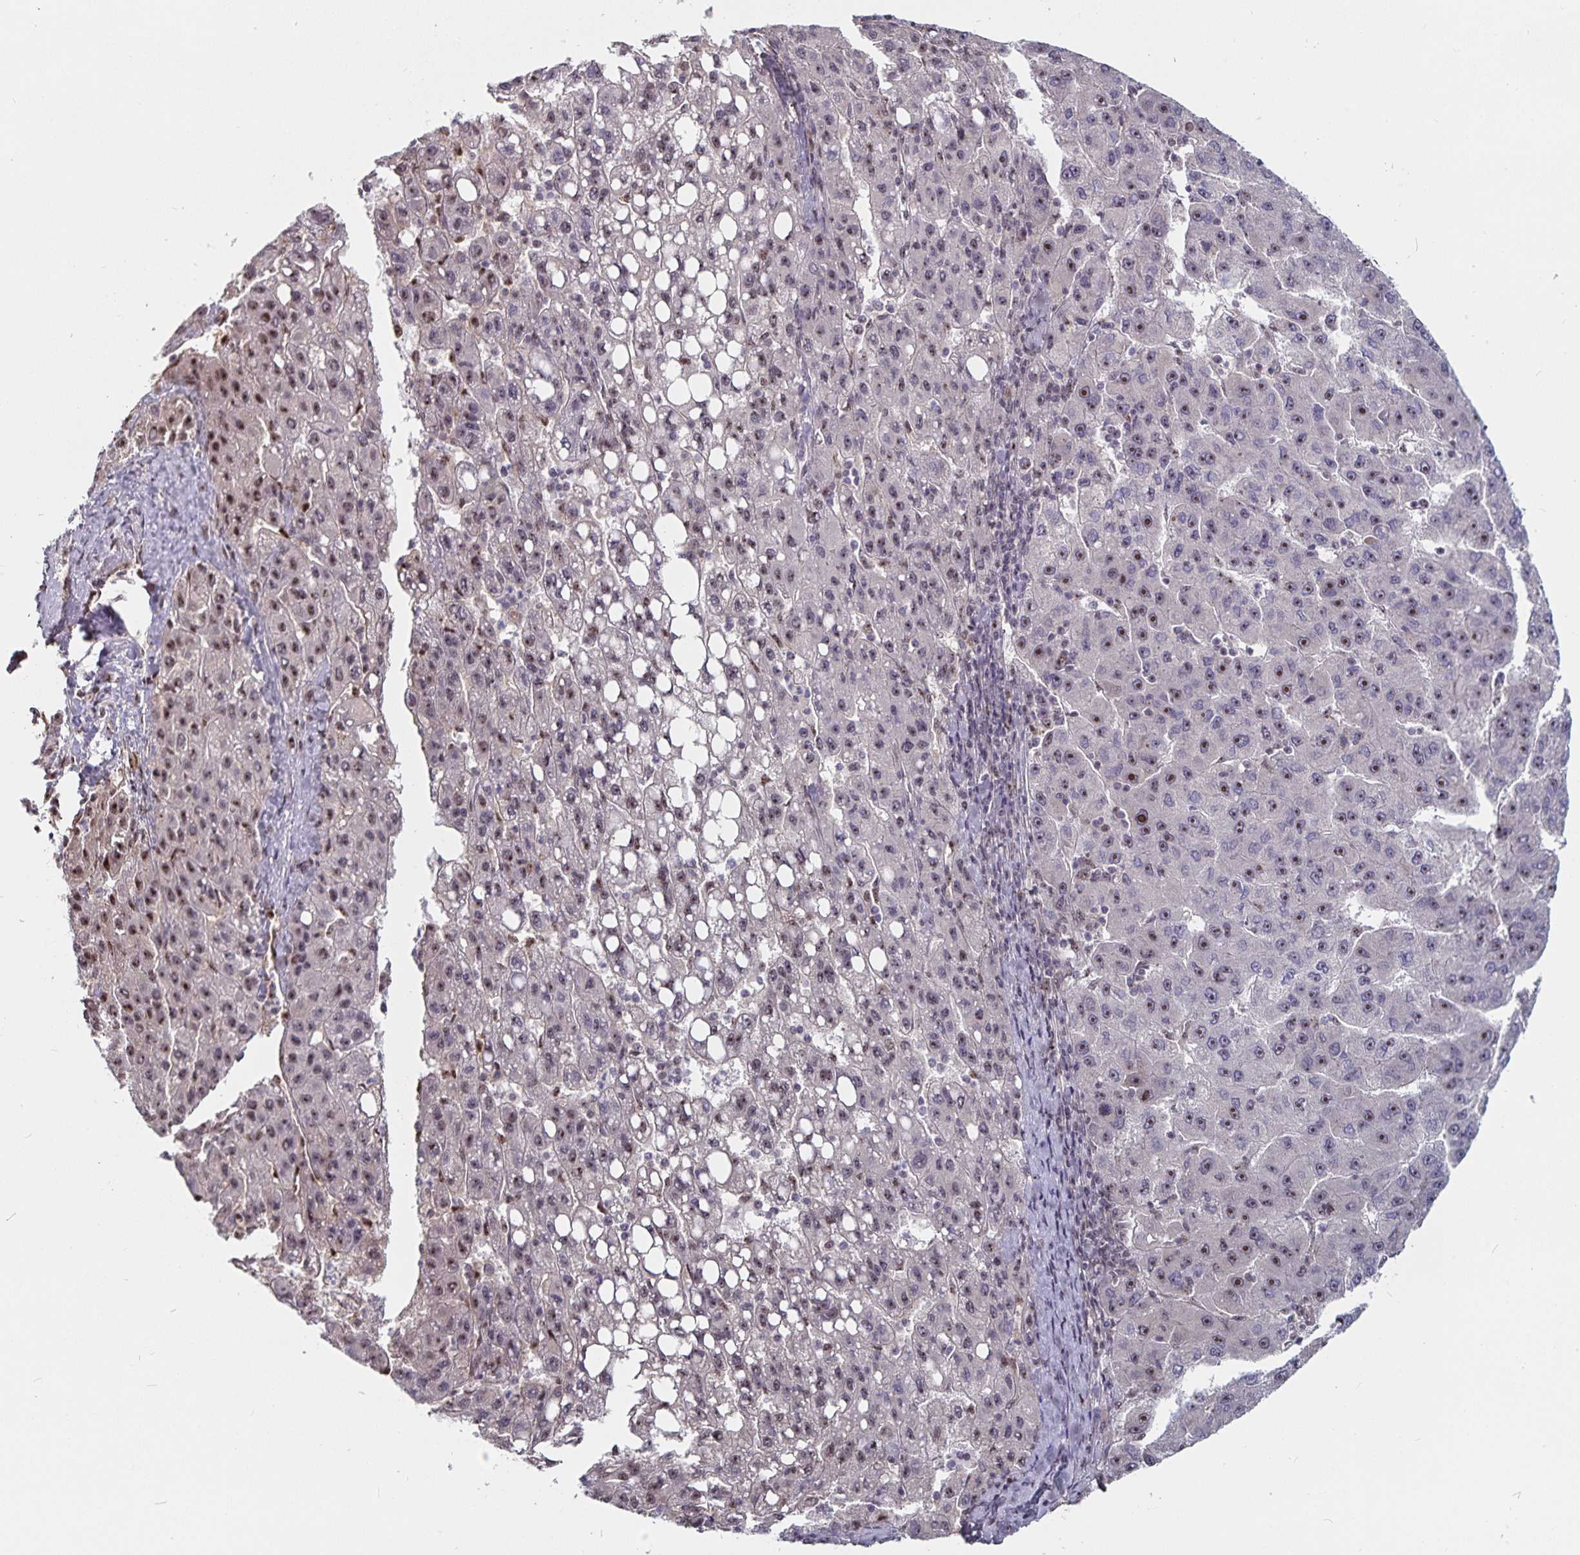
{"staining": {"intensity": "moderate", "quantity": ">75%", "location": "nuclear"}, "tissue": "liver cancer", "cell_type": "Tumor cells", "image_type": "cancer", "snomed": [{"axis": "morphology", "description": "Carcinoma, Hepatocellular, NOS"}, {"axis": "topography", "description": "Liver"}], "caption": "A high-resolution micrograph shows IHC staining of liver cancer, which shows moderate nuclear expression in approximately >75% of tumor cells. Using DAB (3,3'-diaminobenzidine) (brown) and hematoxylin (blue) stains, captured at high magnification using brightfield microscopy.", "gene": "LAS1L", "patient": {"sex": "female", "age": 82}}